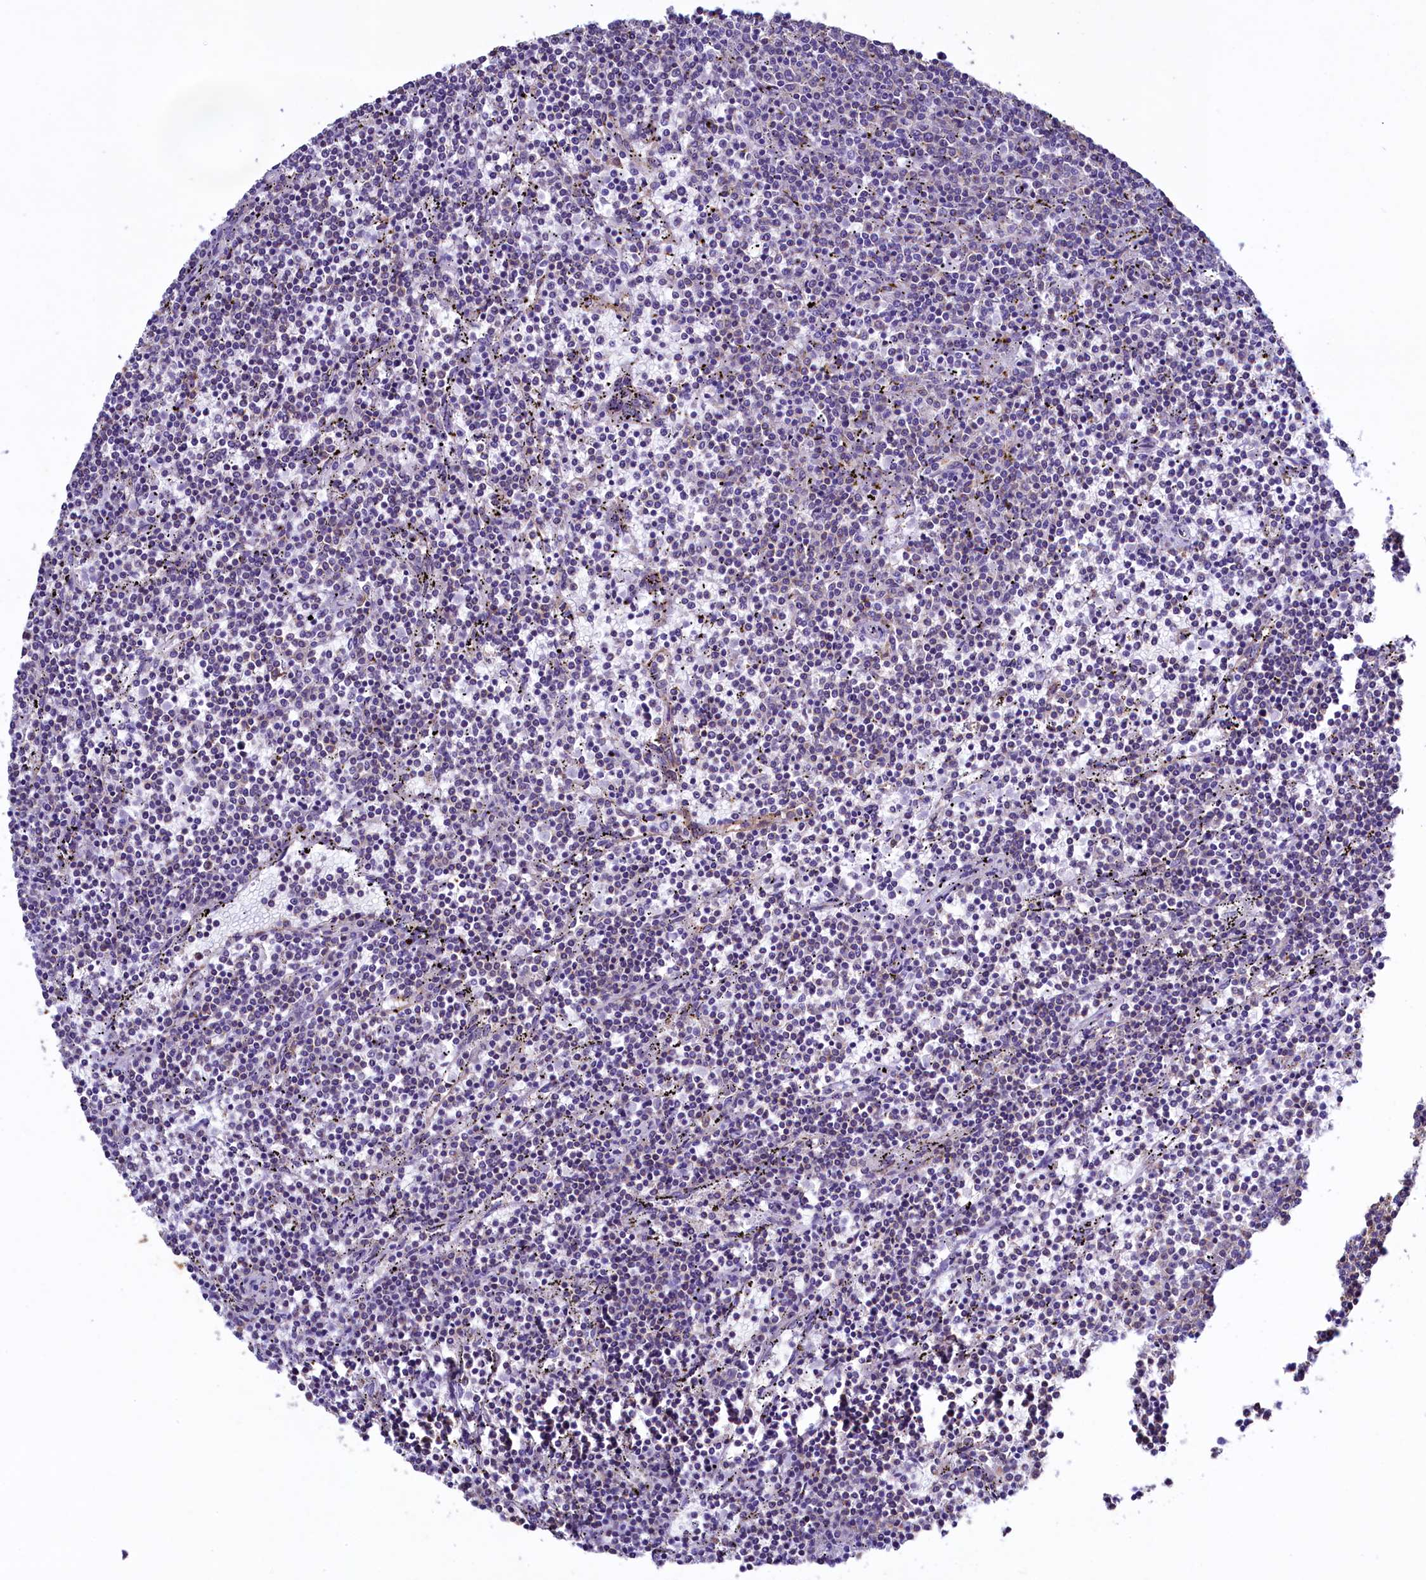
{"staining": {"intensity": "weak", "quantity": "<25%", "location": "cytoplasmic/membranous"}, "tissue": "lymphoma", "cell_type": "Tumor cells", "image_type": "cancer", "snomed": [{"axis": "morphology", "description": "Malignant lymphoma, non-Hodgkin's type, Low grade"}, {"axis": "topography", "description": "Spleen"}], "caption": "IHC of malignant lymphoma, non-Hodgkin's type (low-grade) shows no staining in tumor cells.", "gene": "GPR21", "patient": {"sex": "female", "age": 50}}